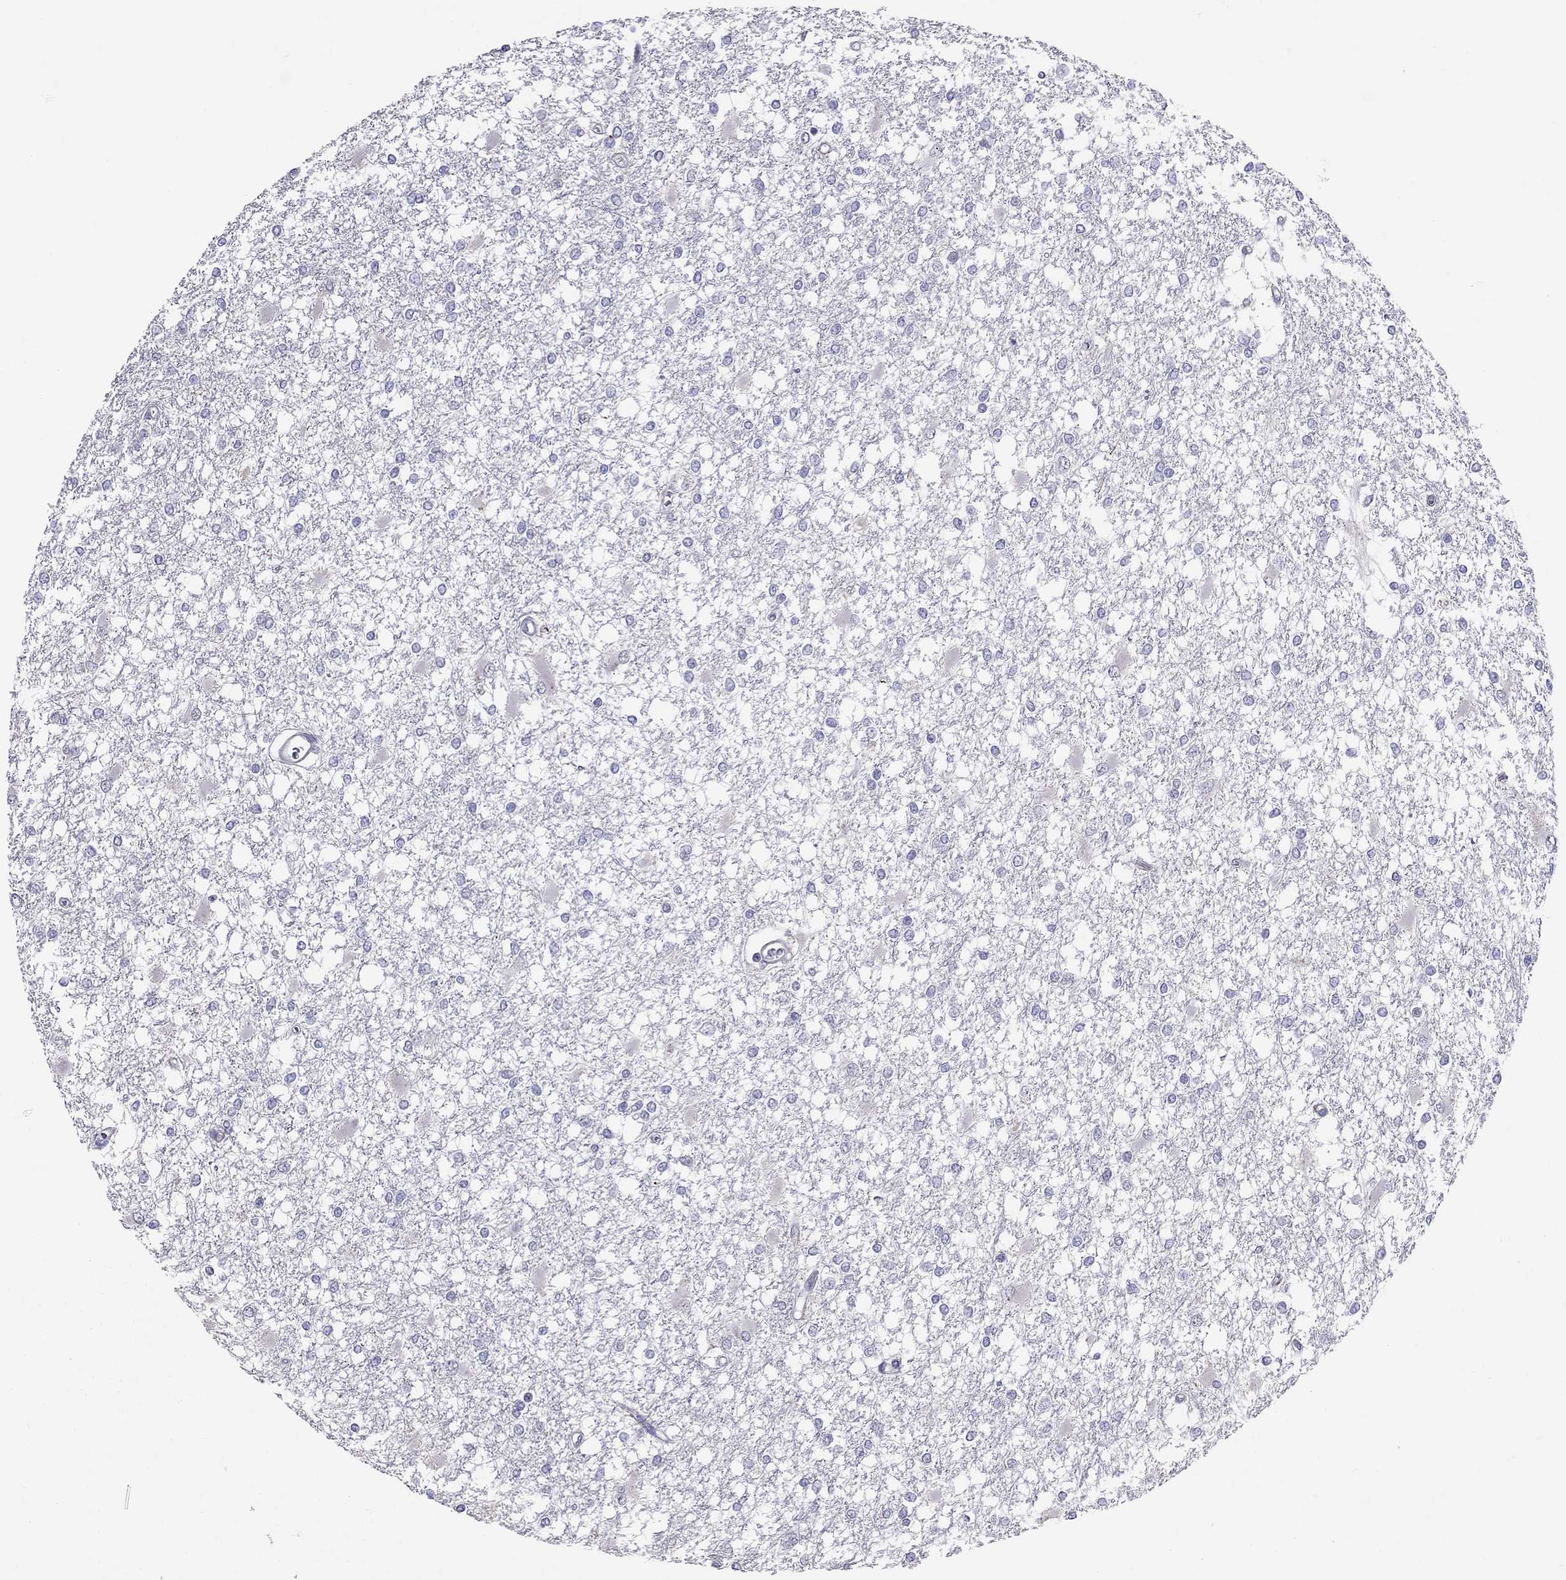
{"staining": {"intensity": "negative", "quantity": "none", "location": "none"}, "tissue": "glioma", "cell_type": "Tumor cells", "image_type": "cancer", "snomed": [{"axis": "morphology", "description": "Glioma, malignant, High grade"}, {"axis": "topography", "description": "Cerebral cortex"}], "caption": "A high-resolution micrograph shows immunohistochemistry staining of high-grade glioma (malignant), which displays no significant expression in tumor cells.", "gene": "SYTL2", "patient": {"sex": "male", "age": 79}}